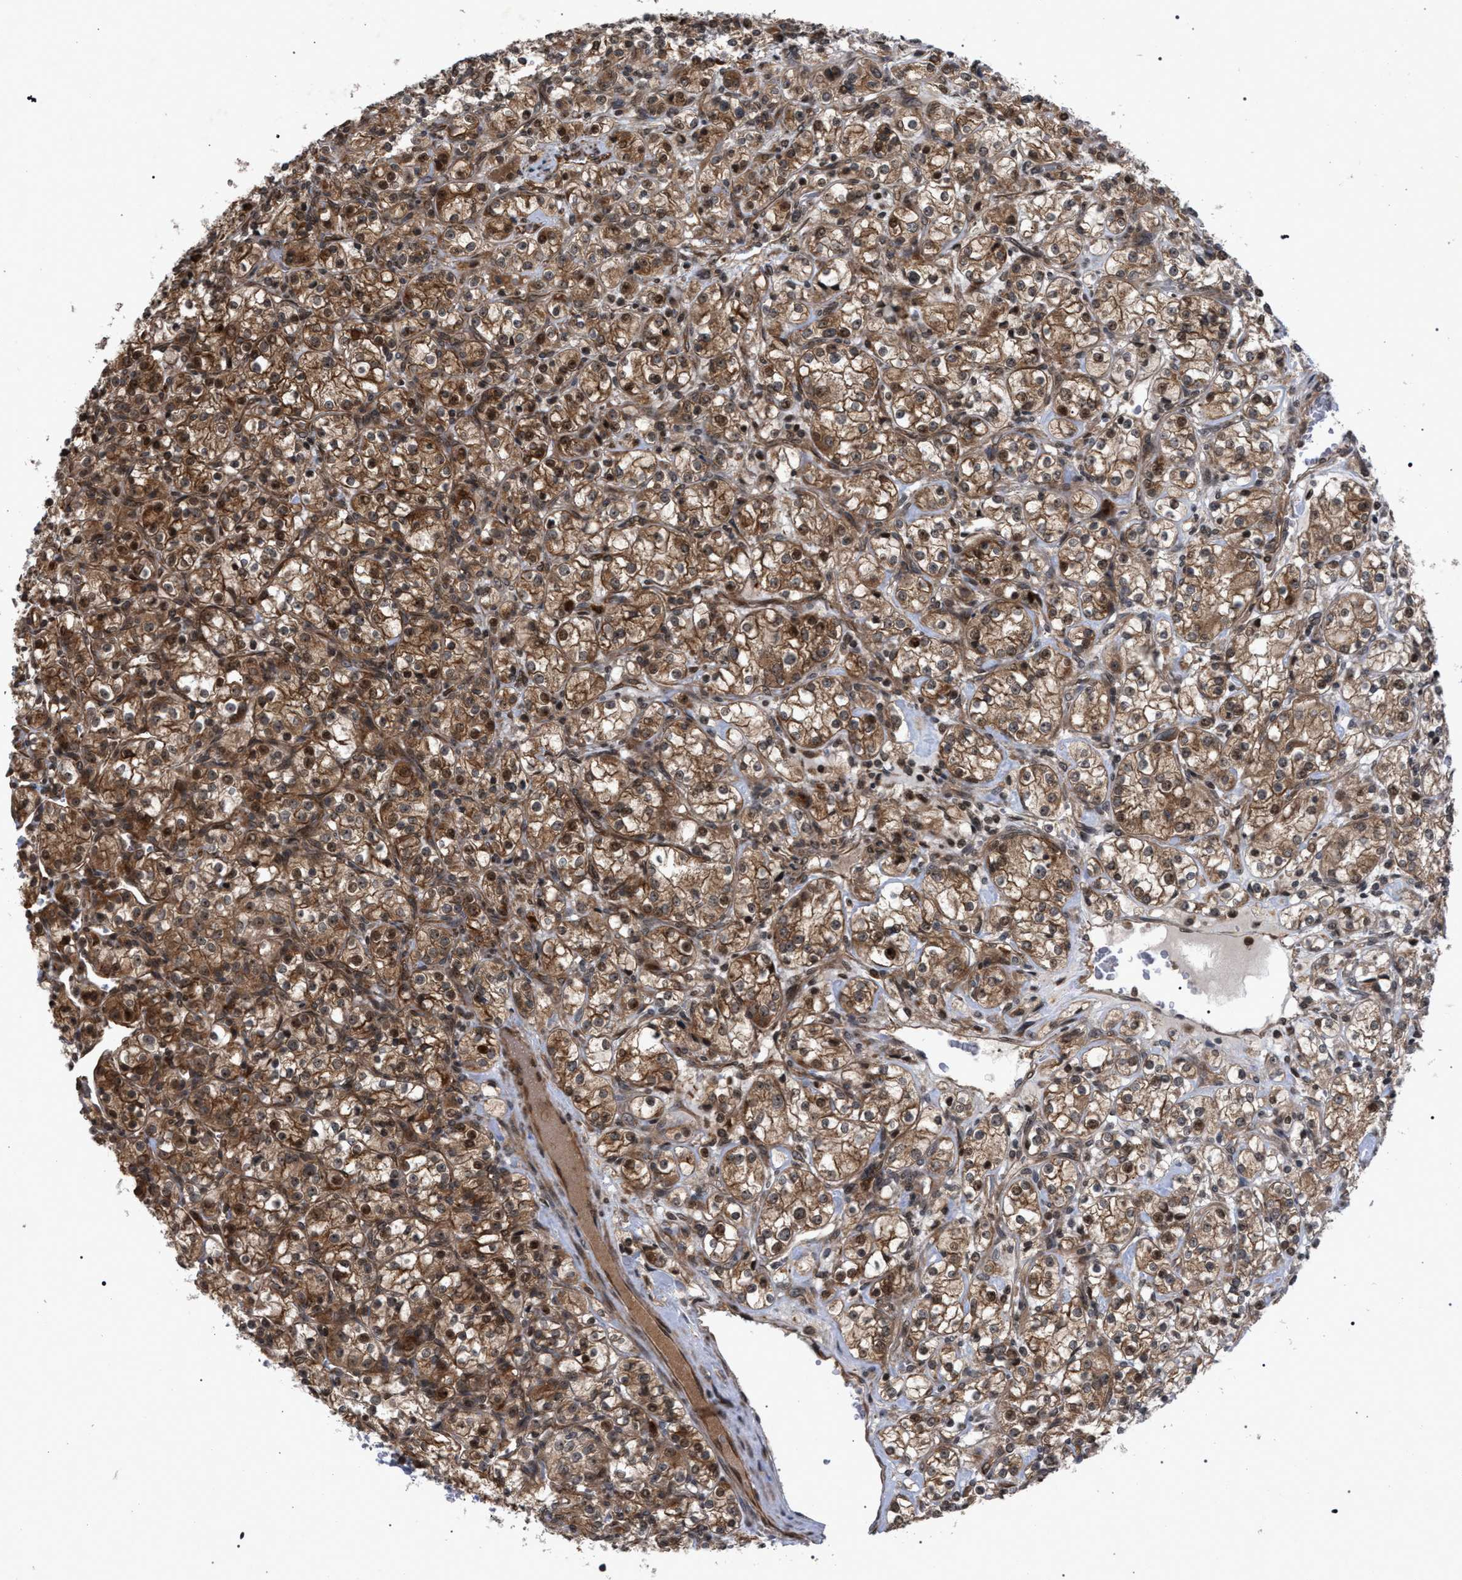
{"staining": {"intensity": "moderate", "quantity": ">75%", "location": "cytoplasmic/membranous"}, "tissue": "renal cancer", "cell_type": "Tumor cells", "image_type": "cancer", "snomed": [{"axis": "morphology", "description": "Adenocarcinoma, NOS"}, {"axis": "topography", "description": "Kidney"}], "caption": "This is an image of IHC staining of adenocarcinoma (renal), which shows moderate expression in the cytoplasmic/membranous of tumor cells.", "gene": "IRAK4", "patient": {"sex": "male", "age": 77}}